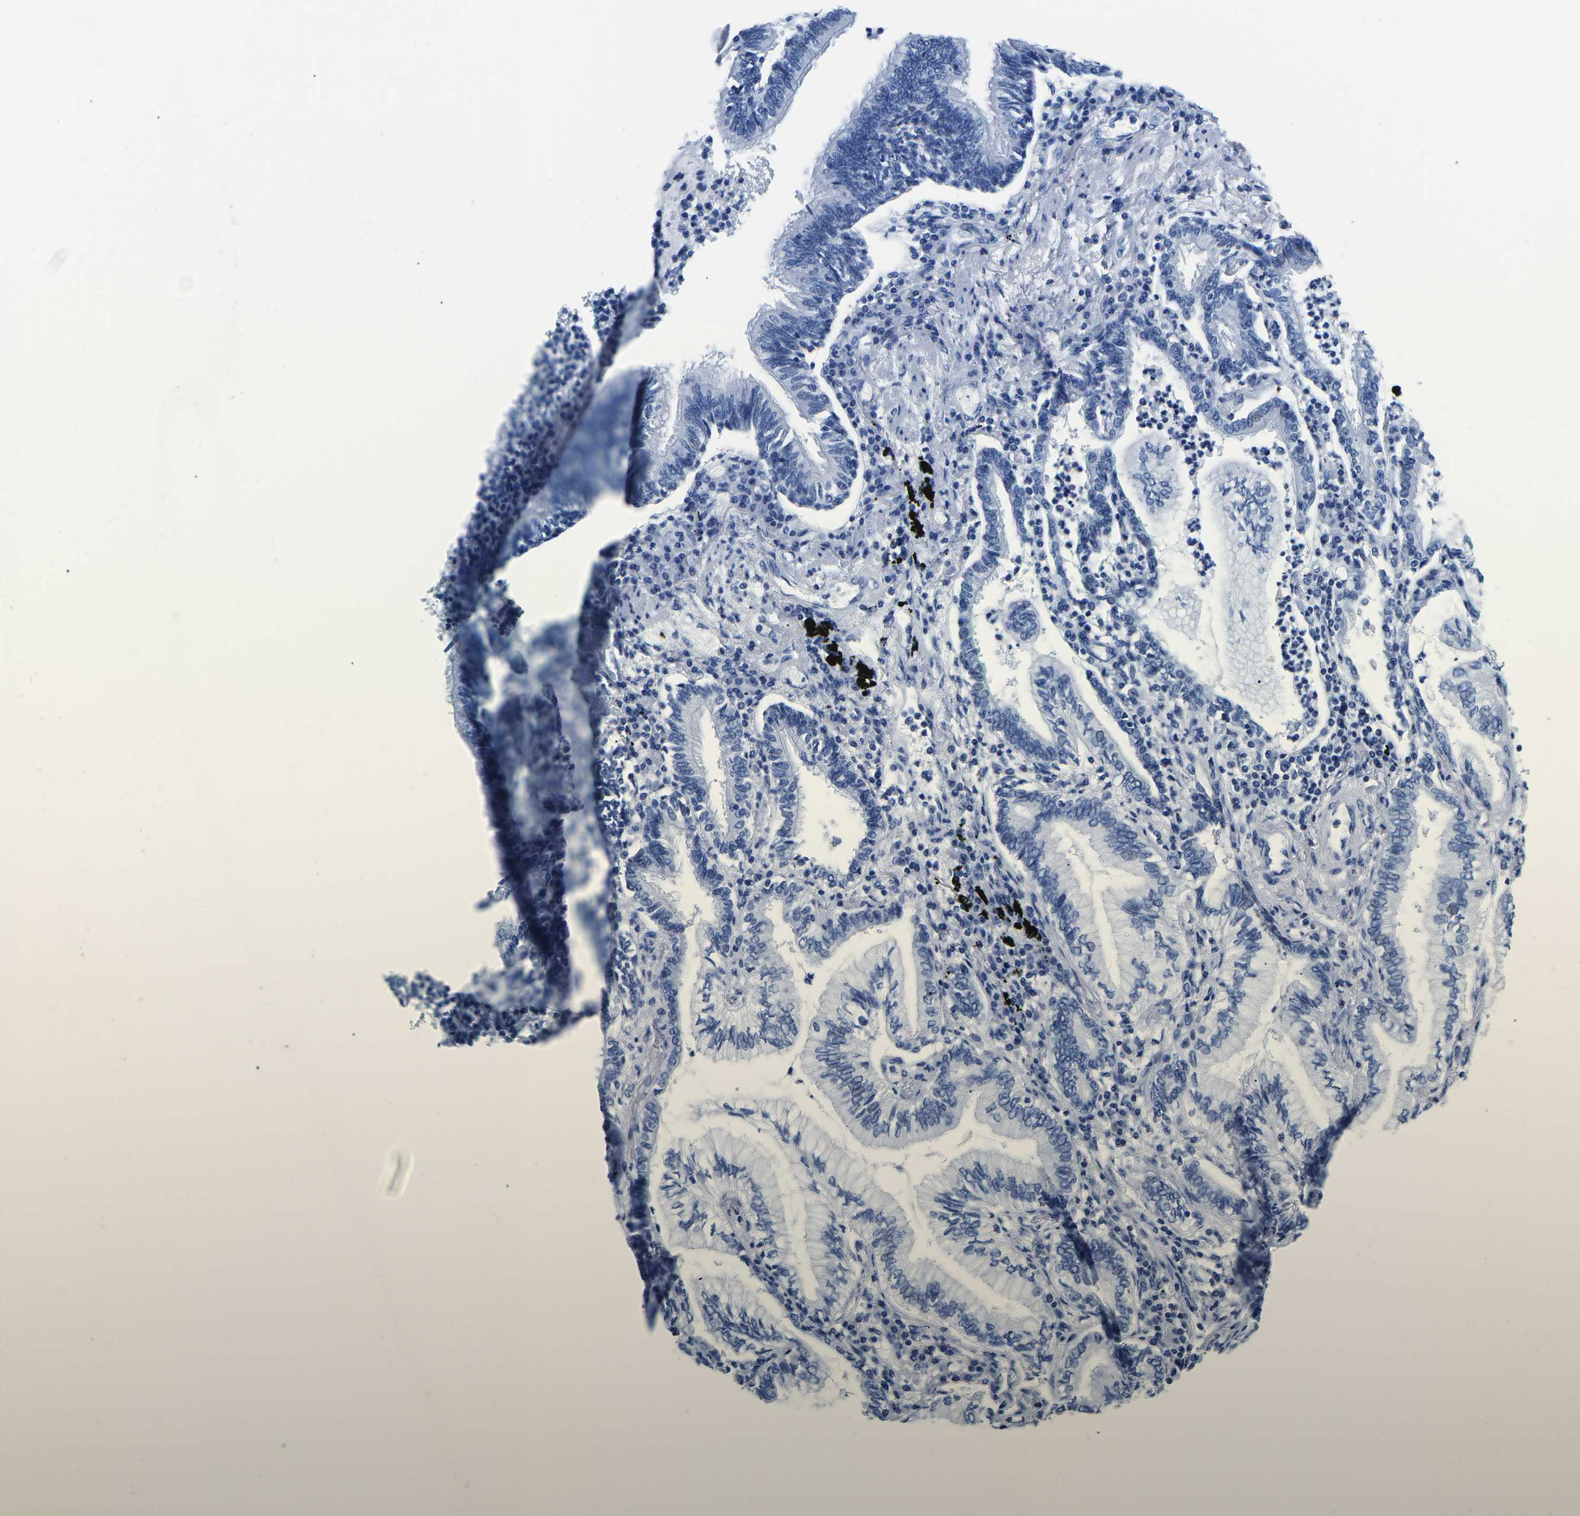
{"staining": {"intensity": "negative", "quantity": "none", "location": "none"}, "tissue": "lung cancer", "cell_type": "Tumor cells", "image_type": "cancer", "snomed": [{"axis": "morphology", "description": "Normal tissue, NOS"}, {"axis": "morphology", "description": "Adenocarcinoma, NOS"}, {"axis": "topography", "description": "Bronchus"}, {"axis": "topography", "description": "Lung"}], "caption": "Protein analysis of lung cancer exhibits no significant expression in tumor cells.", "gene": "CYP1A2", "patient": {"sex": "female", "age": 70}}